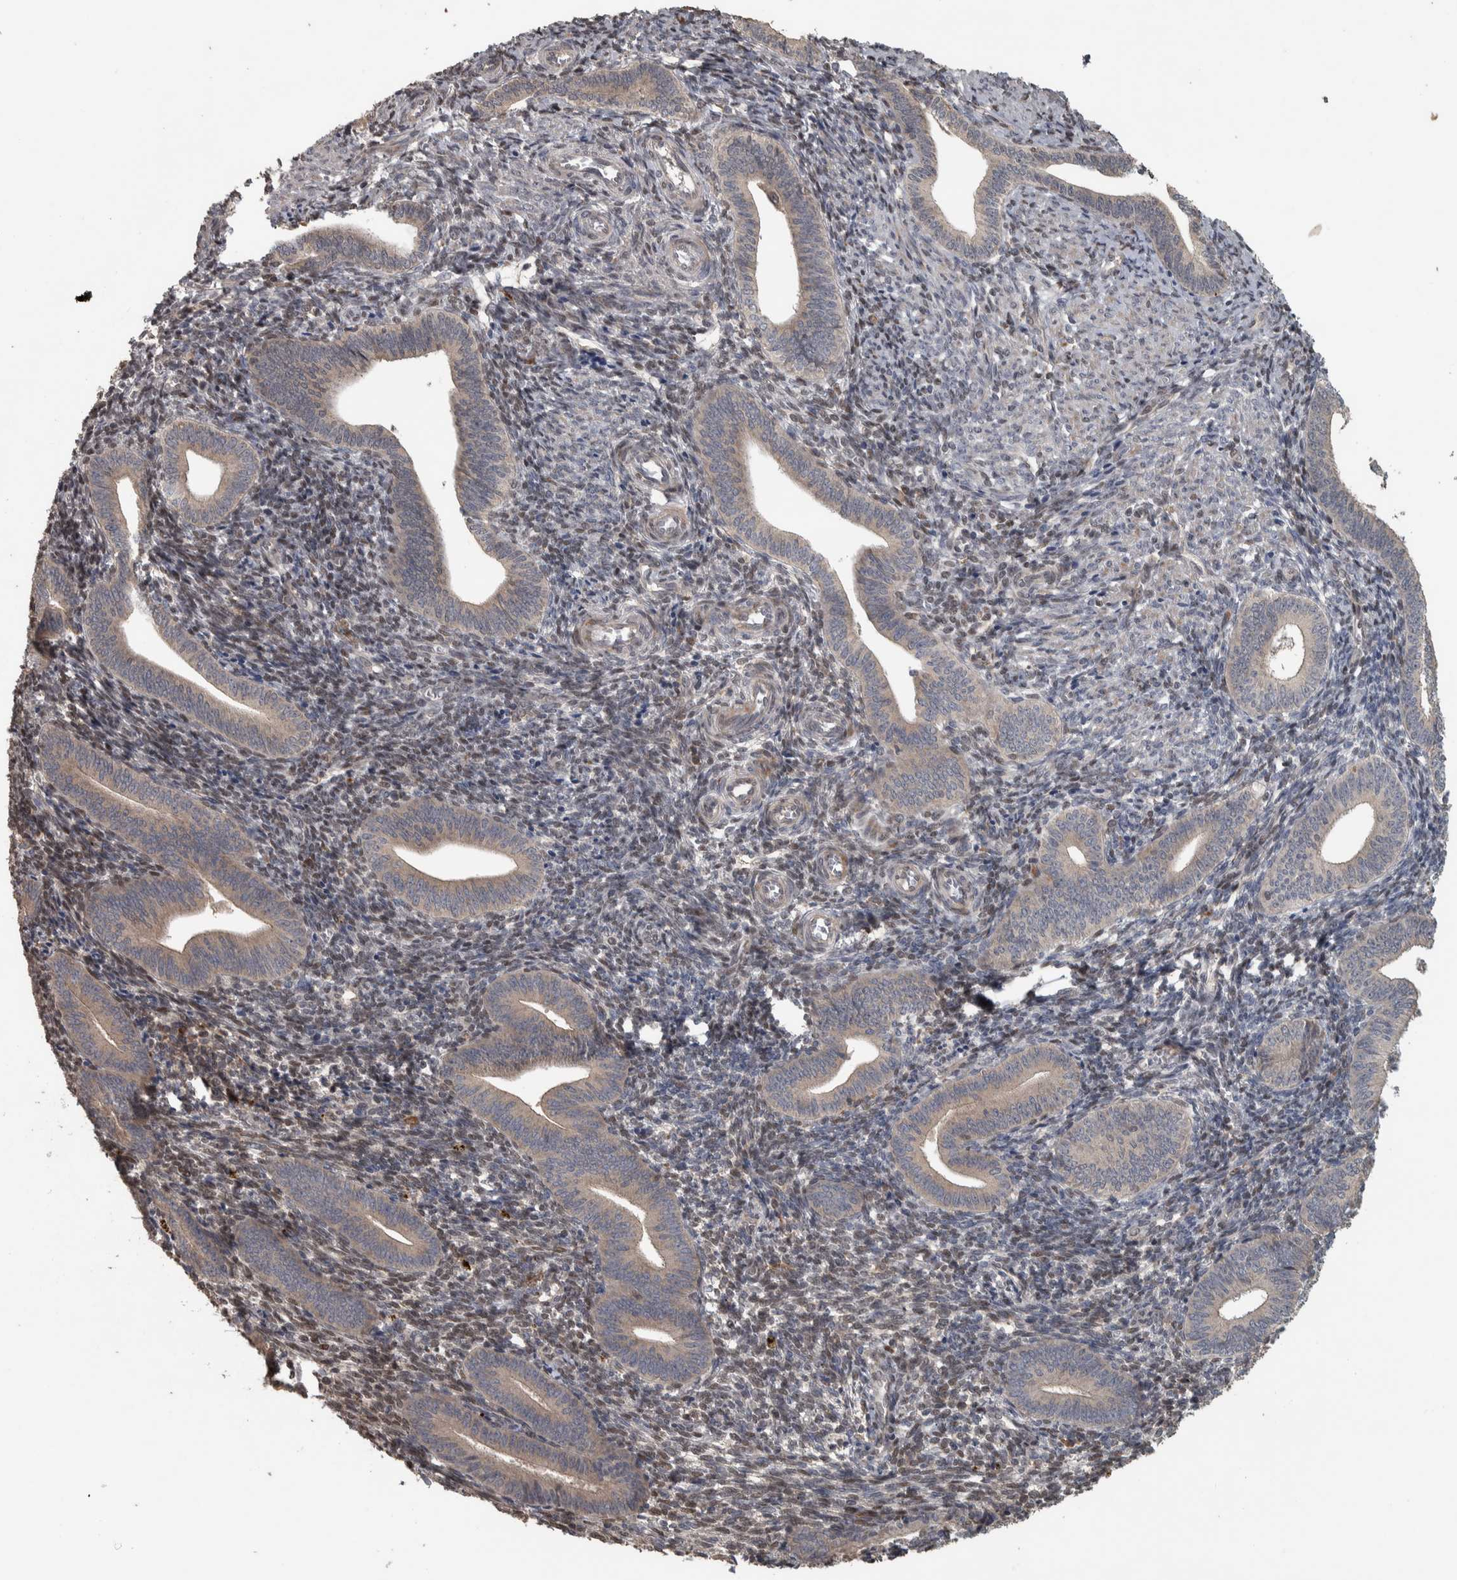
{"staining": {"intensity": "weak", "quantity": "25%-75%", "location": "cytoplasmic/membranous,nuclear"}, "tissue": "endometrium", "cell_type": "Cells in endometrial stroma", "image_type": "normal", "snomed": [{"axis": "morphology", "description": "Normal tissue, NOS"}, {"axis": "topography", "description": "Uterus"}, {"axis": "topography", "description": "Endometrium"}], "caption": "Protein staining reveals weak cytoplasmic/membranous,nuclear expression in approximately 25%-75% of cells in endometrial stroma in unremarkable endometrium.", "gene": "ERAL1", "patient": {"sex": "female", "age": 33}}